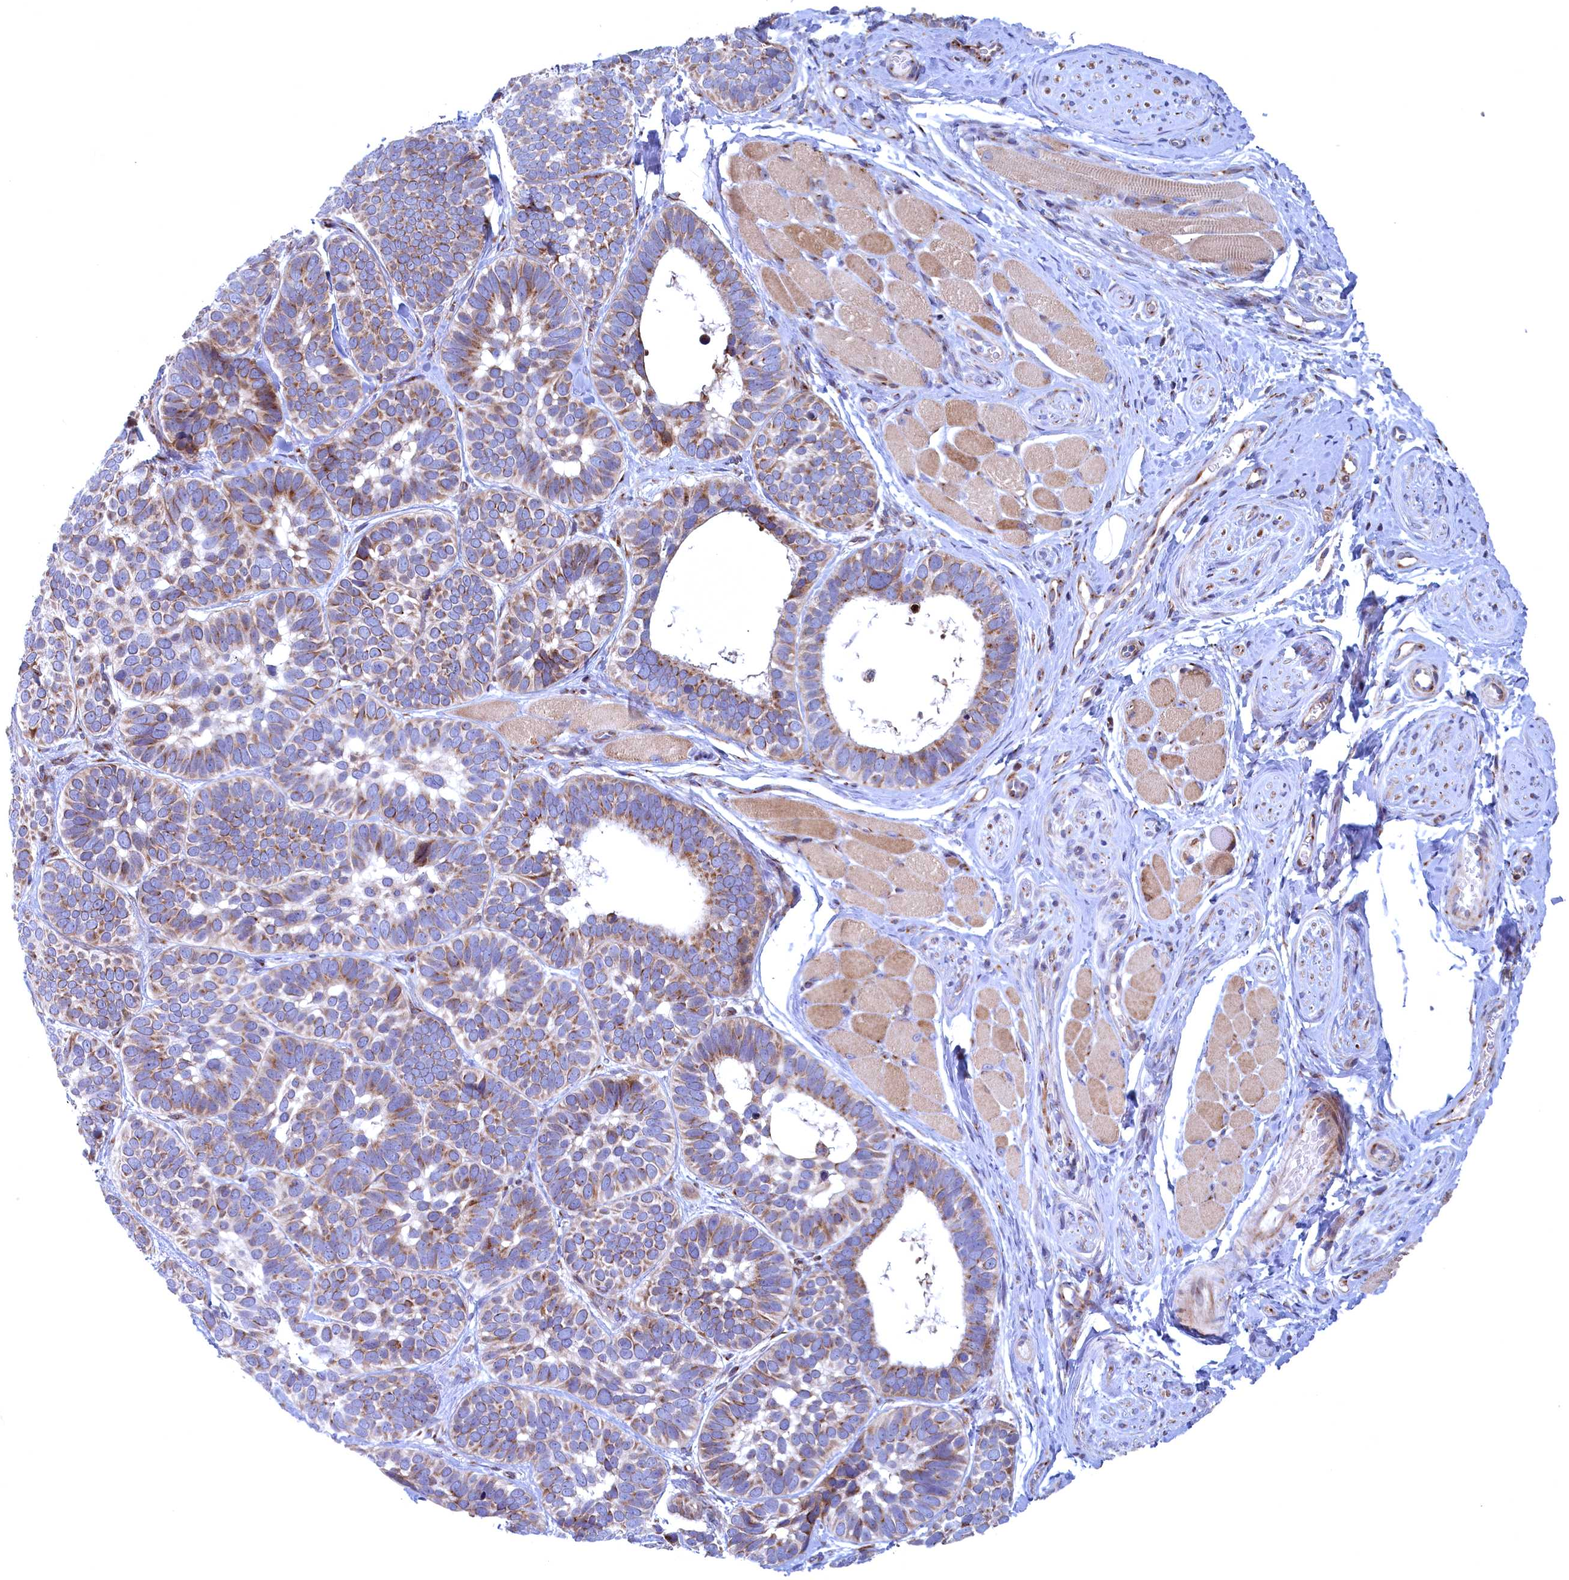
{"staining": {"intensity": "weak", "quantity": "25%-75%", "location": "cytoplasmic/membranous"}, "tissue": "skin cancer", "cell_type": "Tumor cells", "image_type": "cancer", "snomed": [{"axis": "morphology", "description": "Basal cell carcinoma"}, {"axis": "topography", "description": "Skin"}], "caption": "Skin basal cell carcinoma stained with a protein marker displays weak staining in tumor cells.", "gene": "MTFMT", "patient": {"sex": "male", "age": 62}}